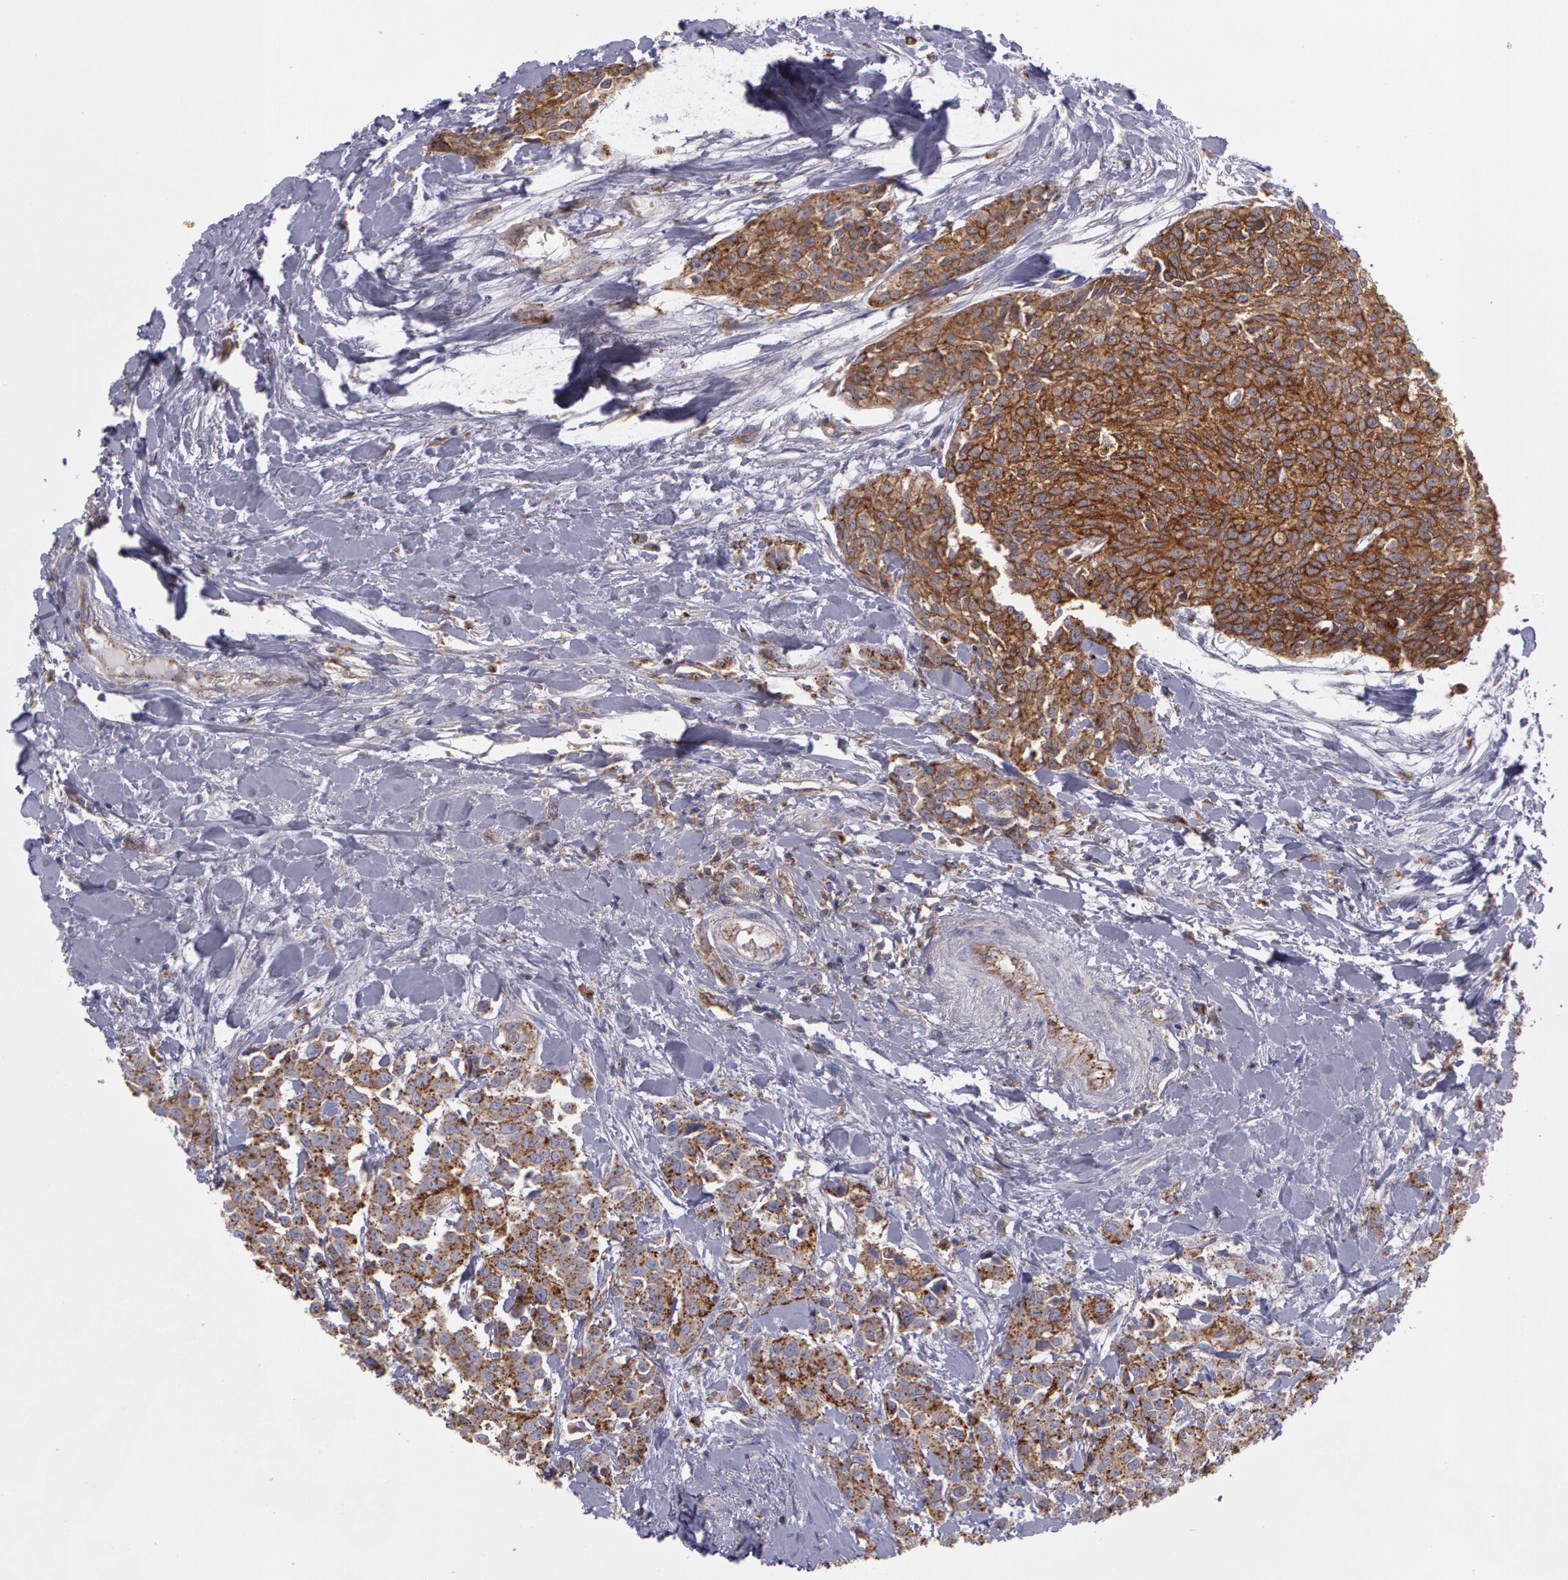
{"staining": {"intensity": "moderate", "quantity": ">75%", "location": "cytoplasmic/membranous"}, "tissue": "urothelial cancer", "cell_type": "Tumor cells", "image_type": "cancer", "snomed": [{"axis": "morphology", "description": "Urothelial carcinoma, High grade"}, {"axis": "topography", "description": "Urinary bladder"}], "caption": "Brown immunohistochemical staining in urothelial cancer reveals moderate cytoplasmic/membranous positivity in about >75% of tumor cells.", "gene": "FLOT2", "patient": {"sex": "male", "age": 56}}